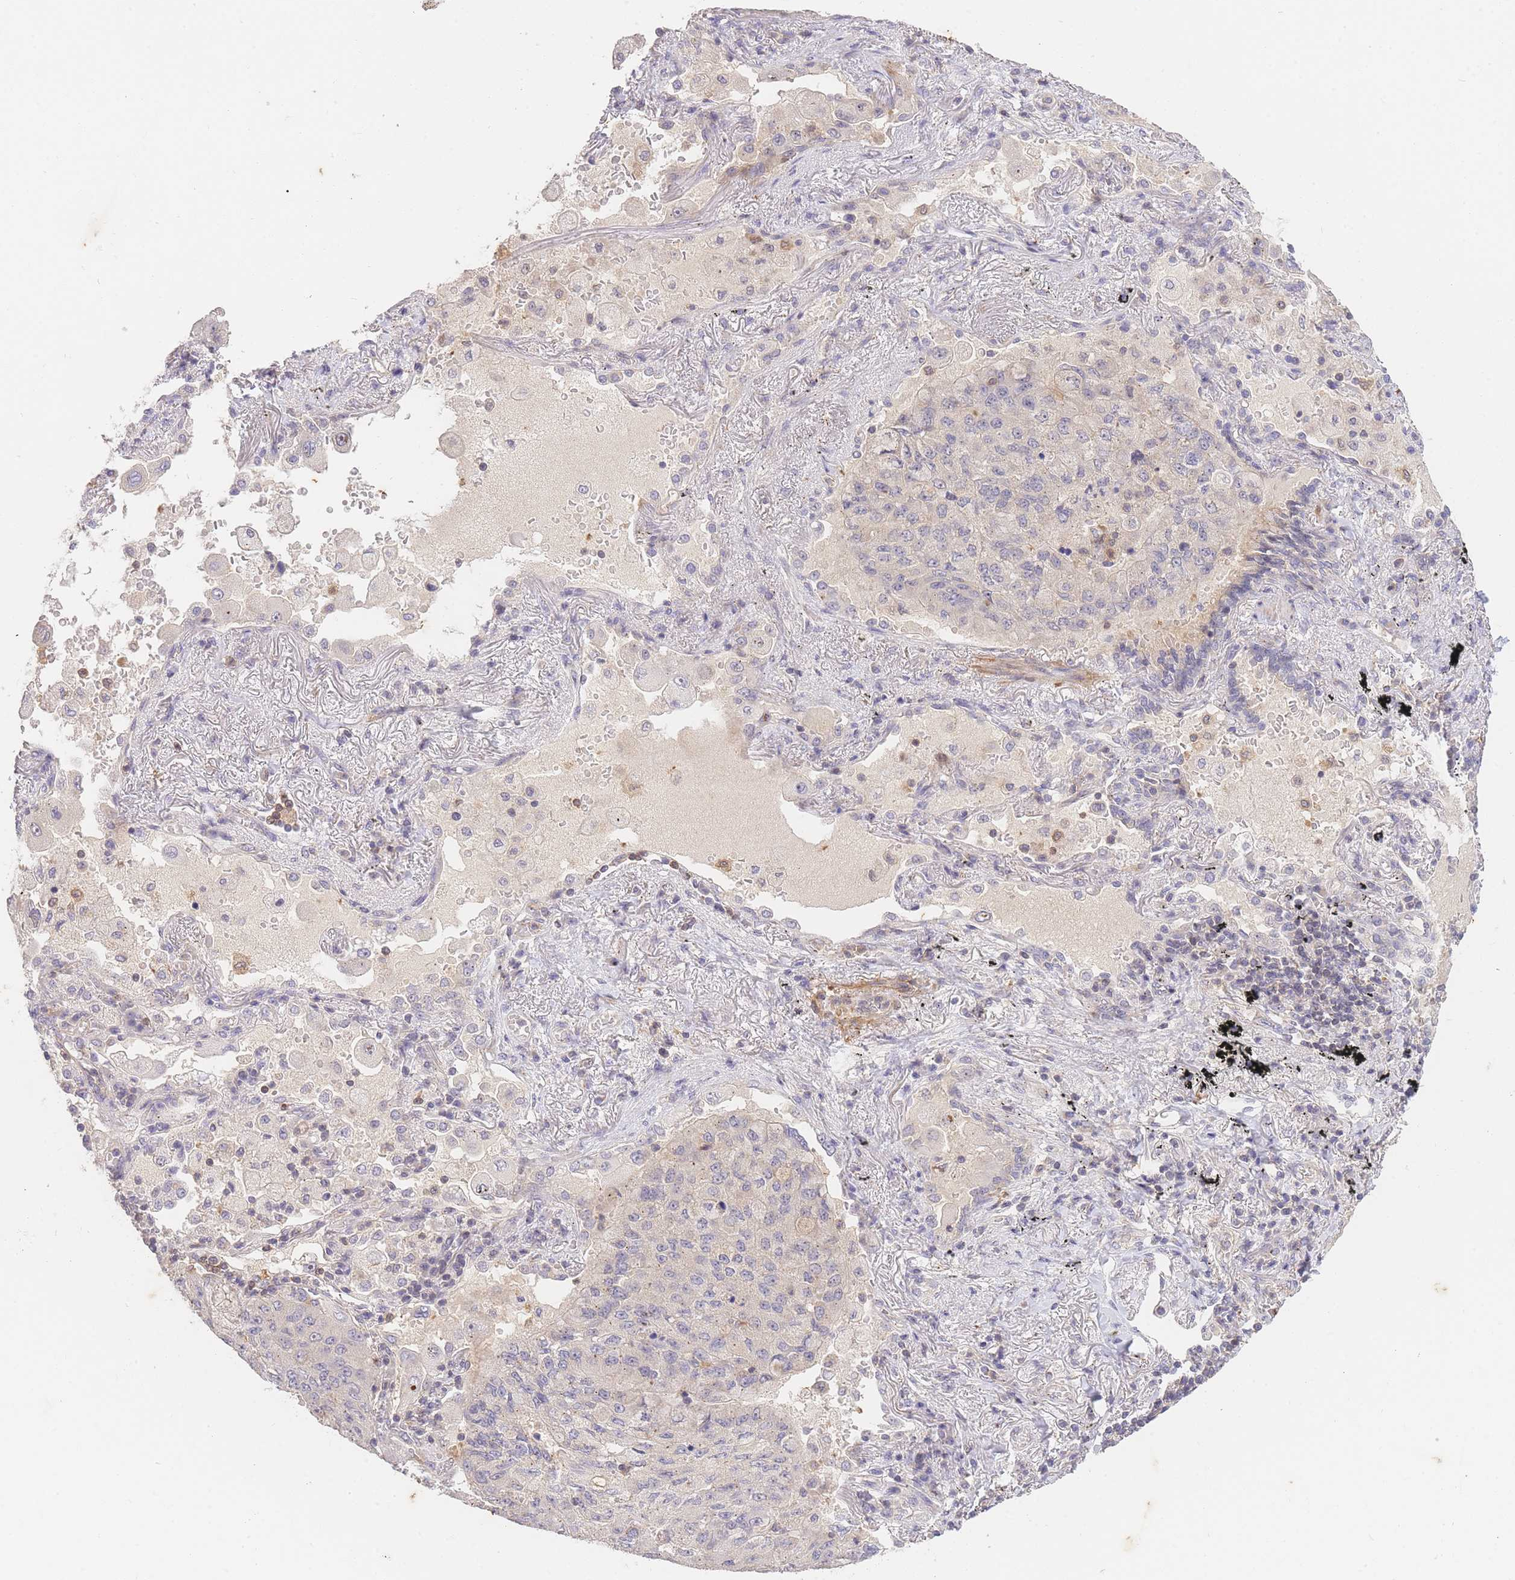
{"staining": {"intensity": "negative", "quantity": "none", "location": "none"}, "tissue": "lung cancer", "cell_type": "Tumor cells", "image_type": "cancer", "snomed": [{"axis": "morphology", "description": "Squamous cell carcinoma, NOS"}, {"axis": "topography", "description": "Lung"}], "caption": "The photomicrograph demonstrates no staining of tumor cells in lung cancer.", "gene": "ST8SIA4", "patient": {"sex": "male", "age": 74}}